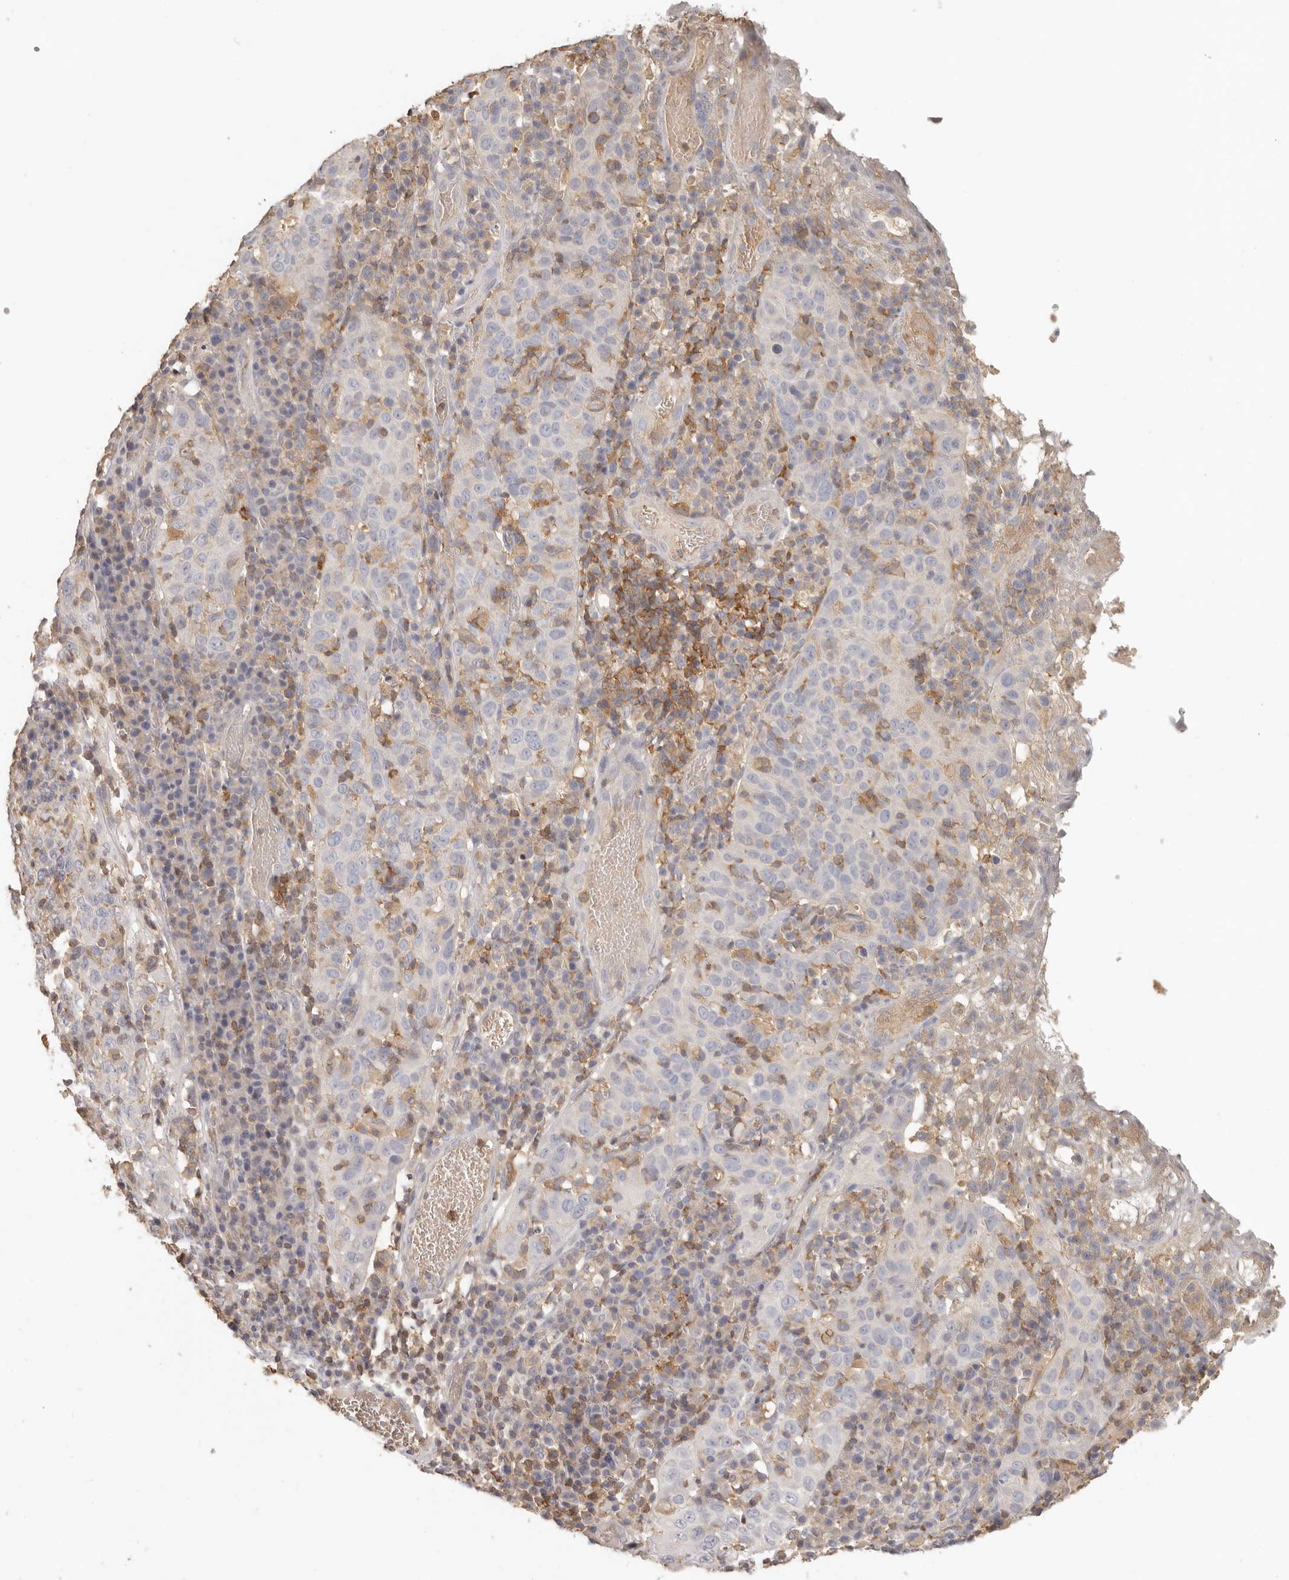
{"staining": {"intensity": "negative", "quantity": "none", "location": "none"}, "tissue": "cervical cancer", "cell_type": "Tumor cells", "image_type": "cancer", "snomed": [{"axis": "morphology", "description": "Squamous cell carcinoma, NOS"}, {"axis": "topography", "description": "Cervix"}], "caption": "Immunohistochemical staining of human cervical squamous cell carcinoma displays no significant expression in tumor cells.", "gene": "CSK", "patient": {"sex": "female", "age": 46}}